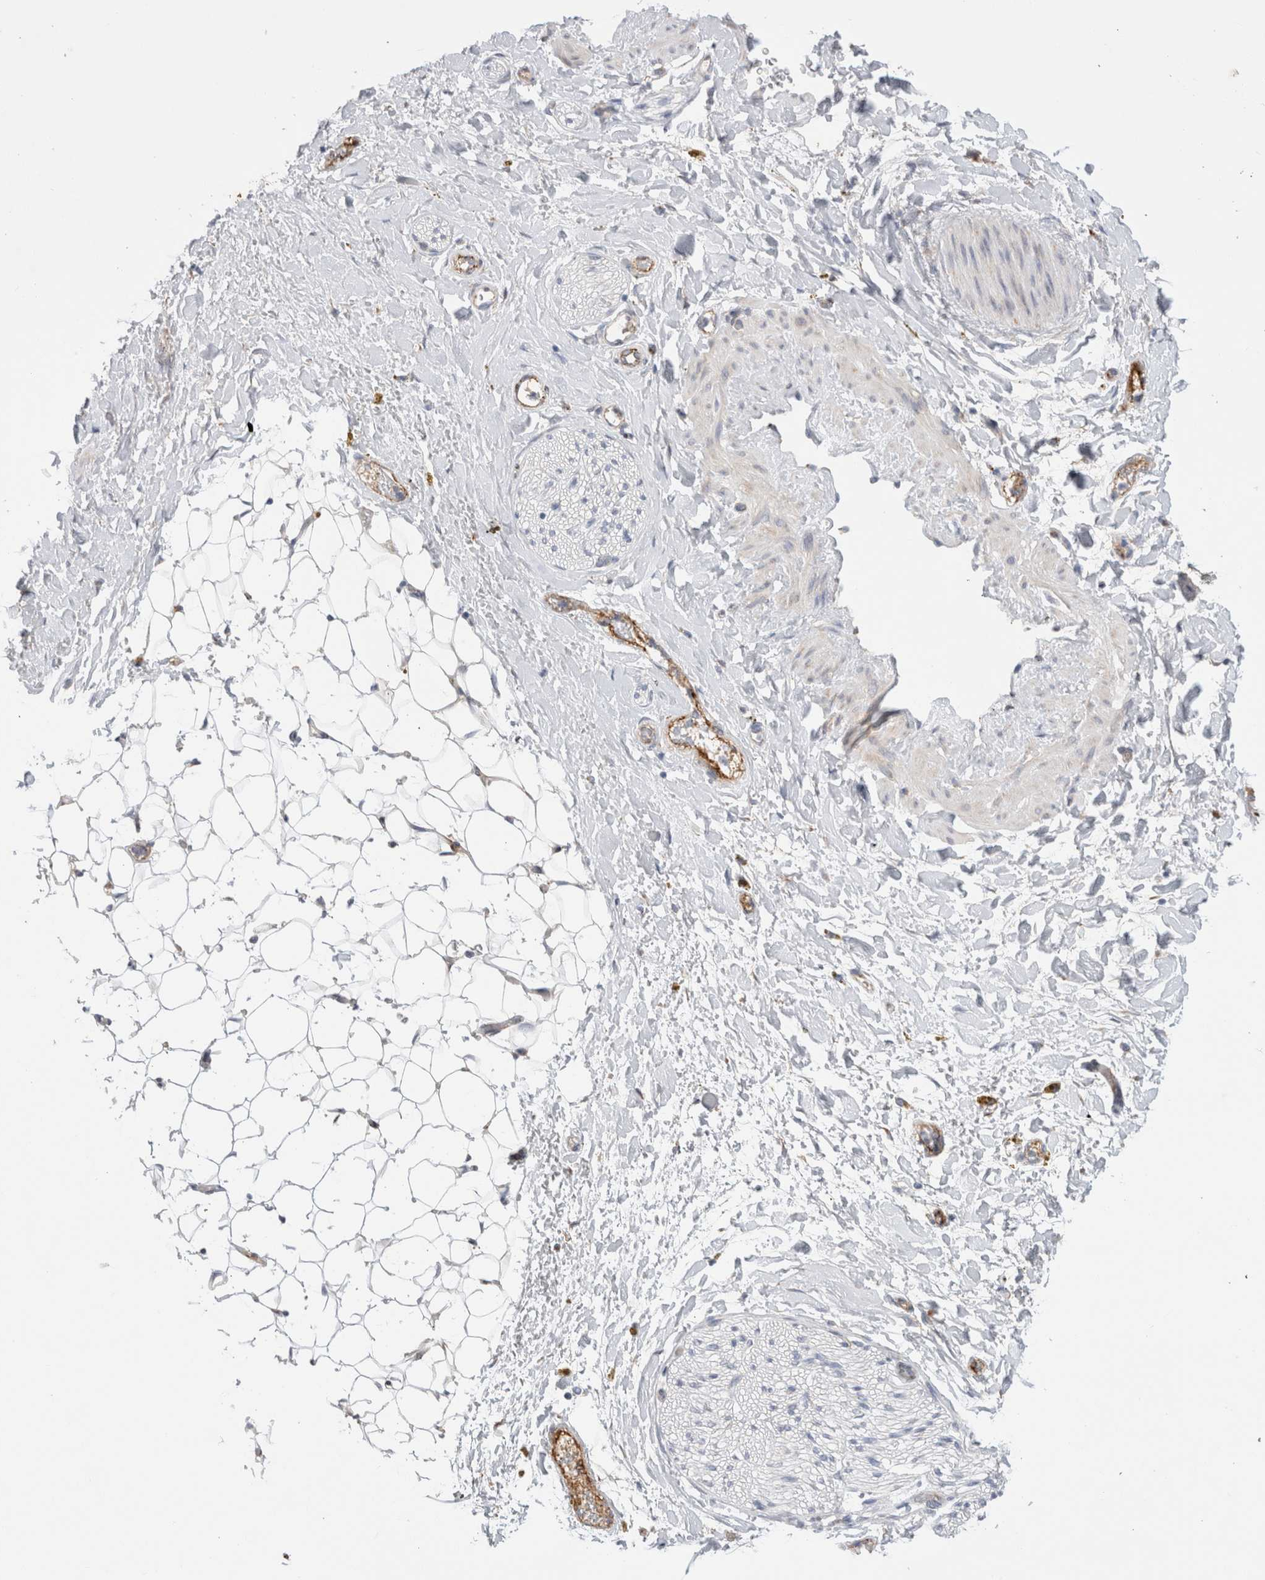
{"staining": {"intensity": "negative", "quantity": "none", "location": "none"}, "tissue": "adipose tissue", "cell_type": "Adipocytes", "image_type": "normal", "snomed": [{"axis": "morphology", "description": "Normal tissue, NOS"}, {"axis": "topography", "description": "Kidney"}, {"axis": "topography", "description": "Peripheral nerve tissue"}], "caption": "This is an IHC image of benign human adipose tissue. There is no expression in adipocytes.", "gene": "CNPY4", "patient": {"sex": "male", "age": 7}}